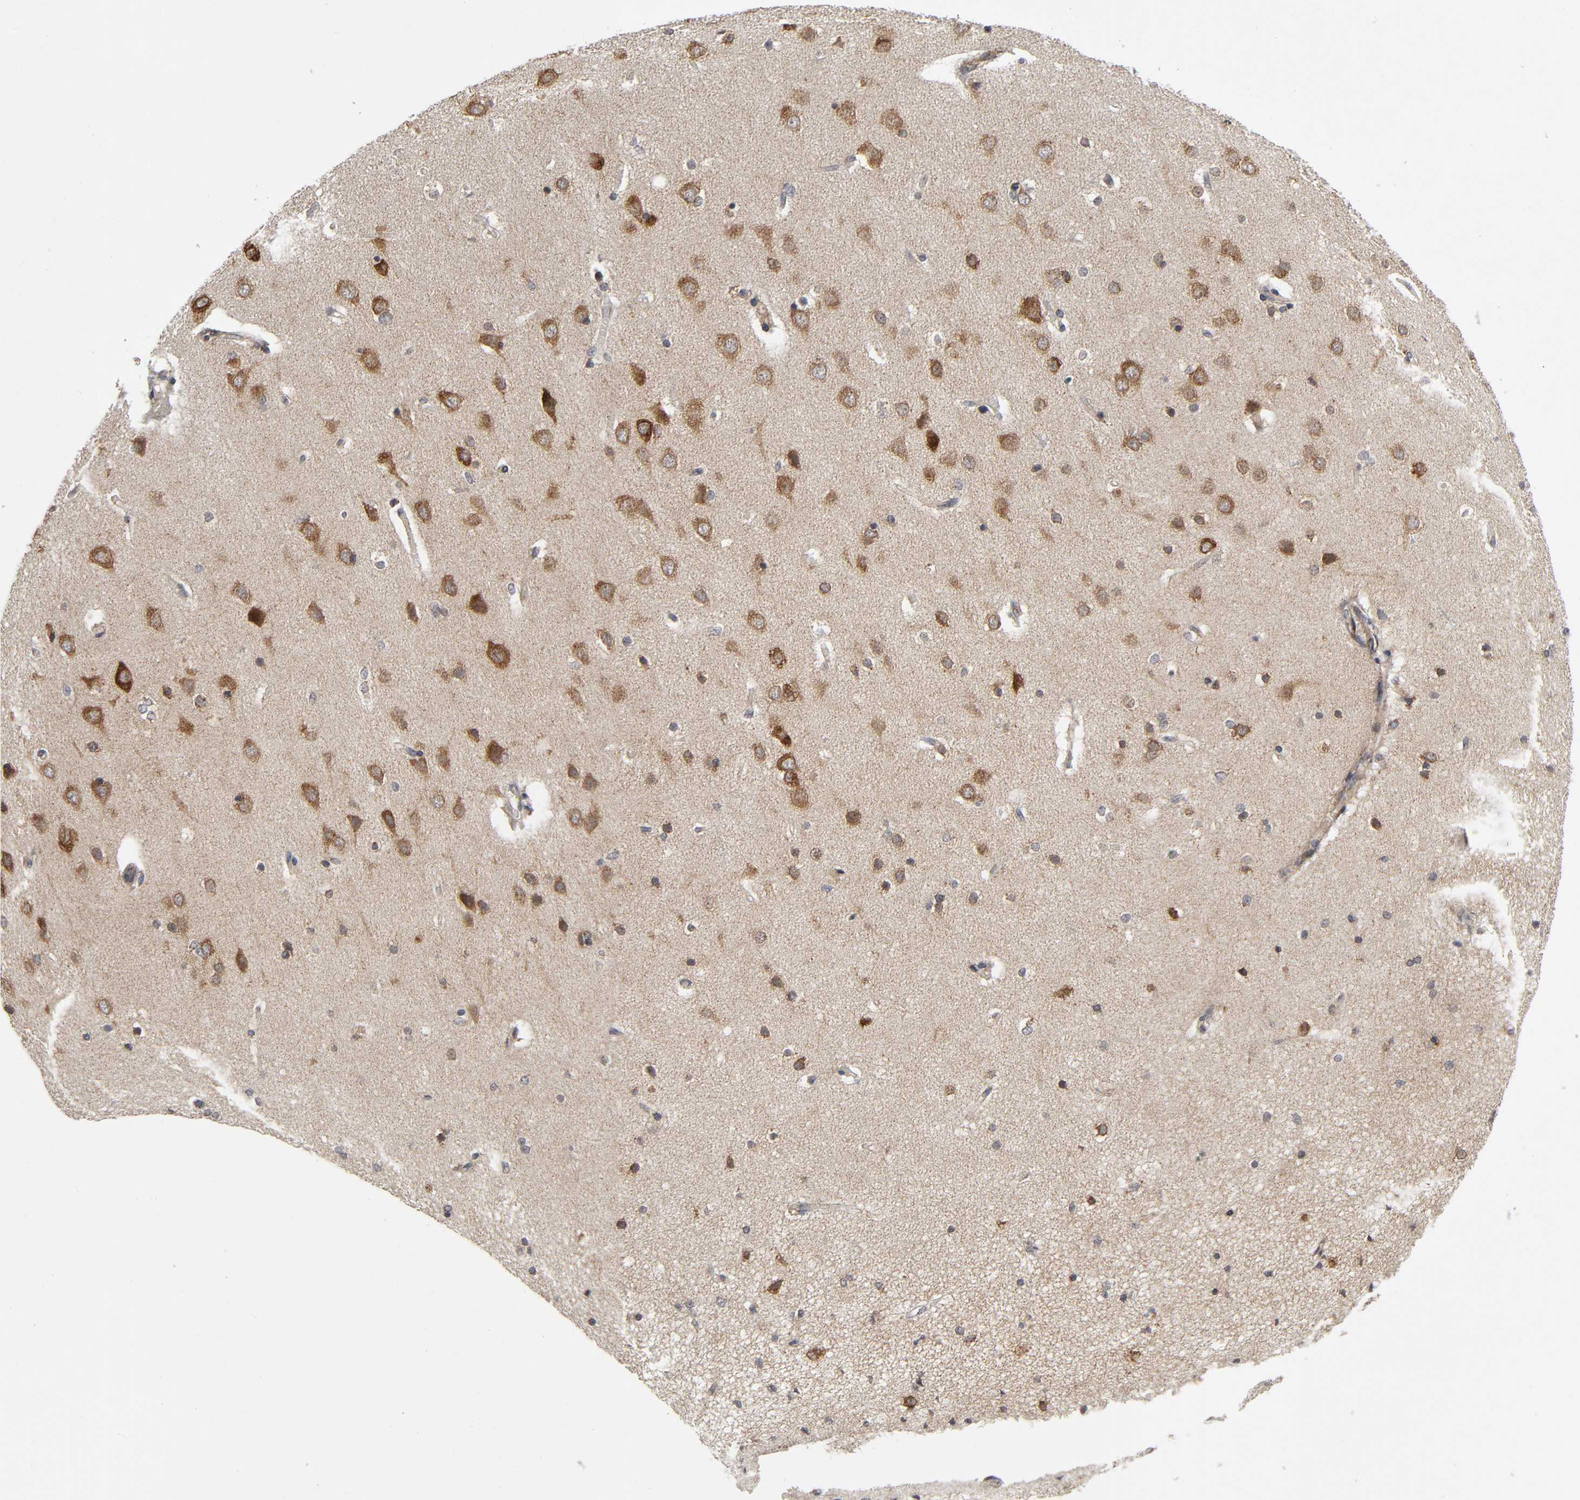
{"staining": {"intensity": "negative", "quantity": "none", "location": "none"}, "tissue": "cerebral cortex", "cell_type": "Endothelial cells", "image_type": "normal", "snomed": [{"axis": "morphology", "description": "Normal tissue, NOS"}, {"axis": "topography", "description": "Cerebral cortex"}], "caption": "Human cerebral cortex stained for a protein using immunohistochemistry (IHC) shows no expression in endothelial cells.", "gene": "SLC30A9", "patient": {"sex": "female", "age": 54}}